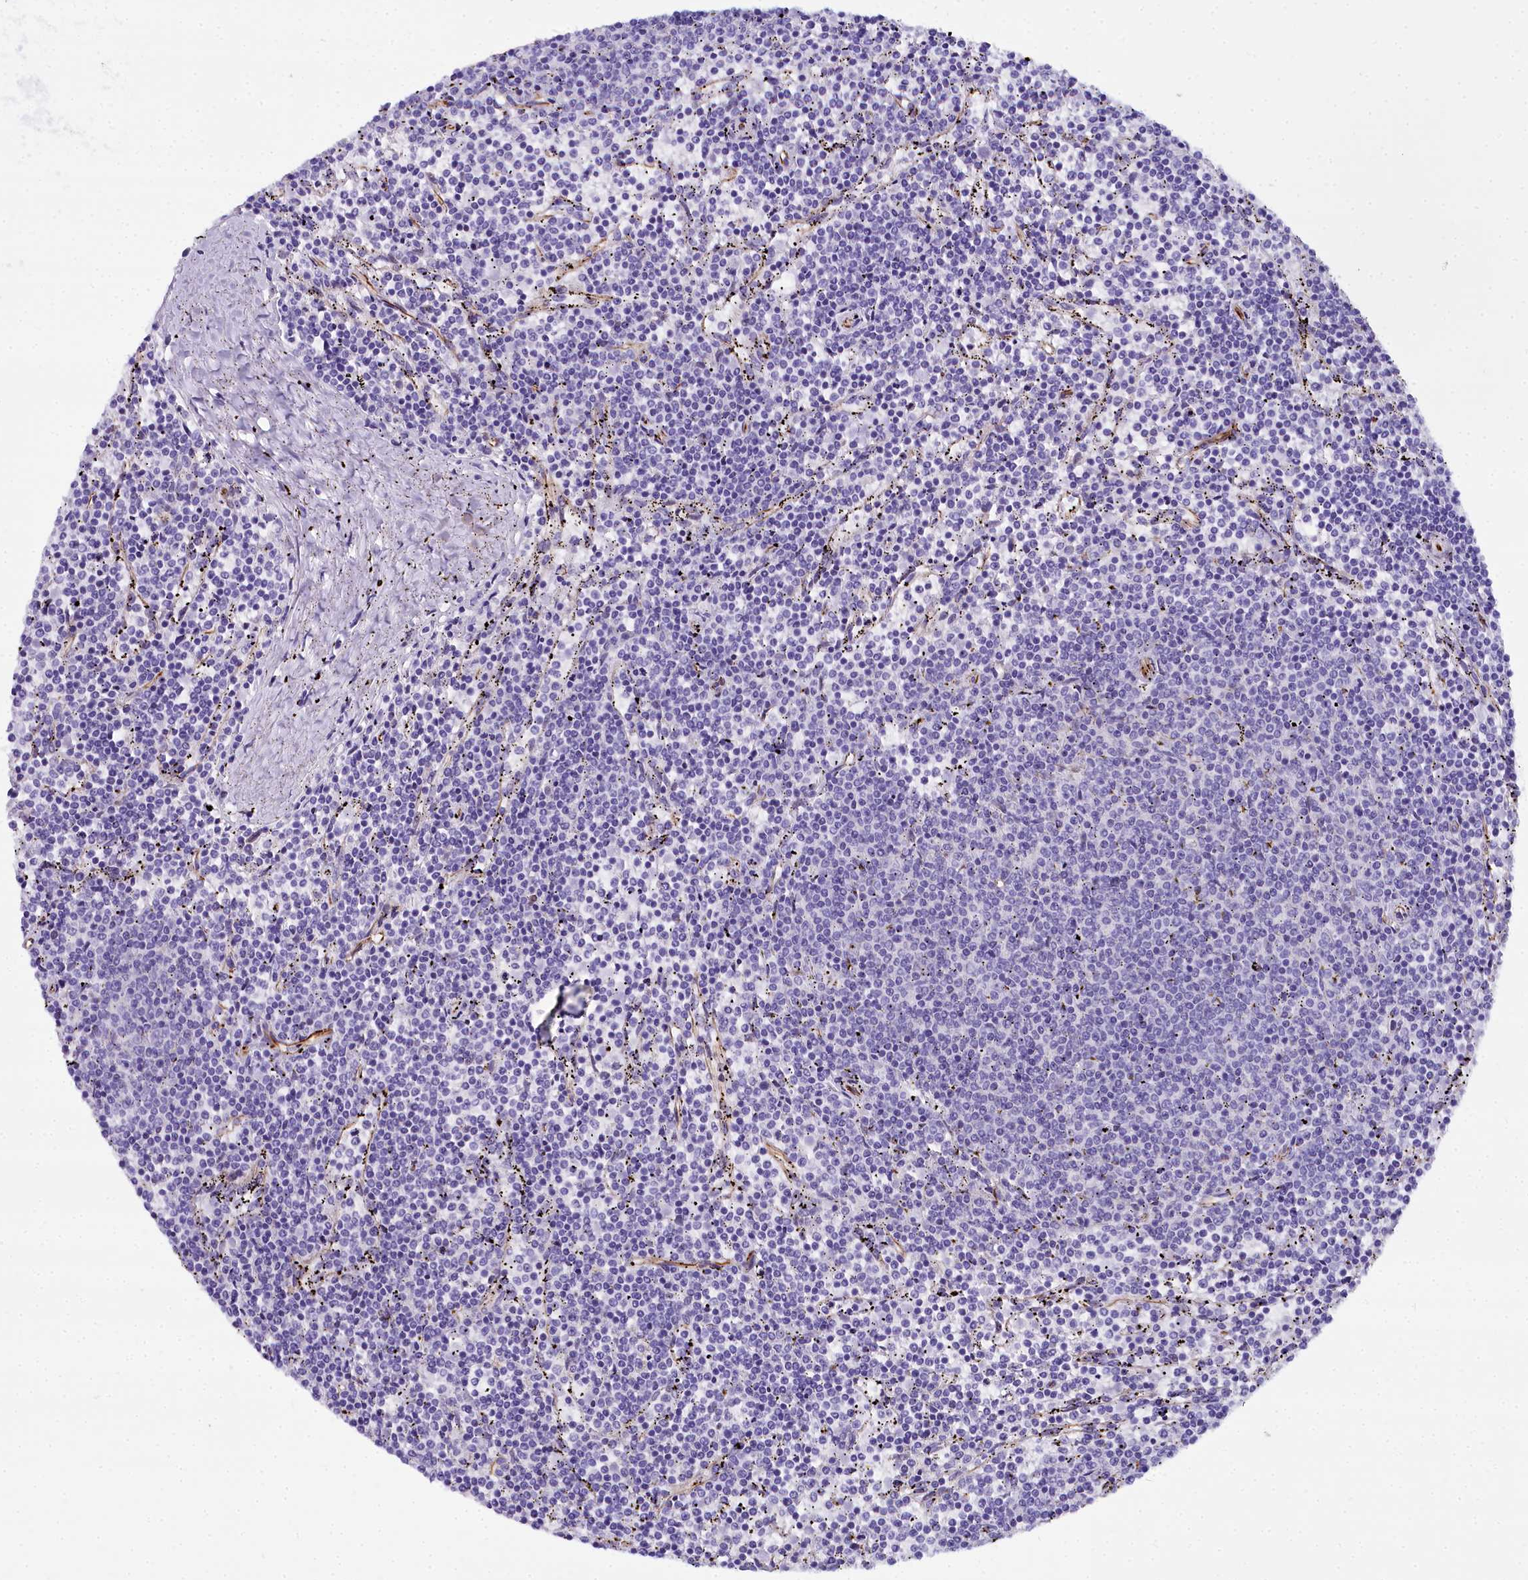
{"staining": {"intensity": "negative", "quantity": "none", "location": "none"}, "tissue": "lymphoma", "cell_type": "Tumor cells", "image_type": "cancer", "snomed": [{"axis": "morphology", "description": "Malignant lymphoma, non-Hodgkin's type, Low grade"}, {"axis": "topography", "description": "Spleen"}], "caption": "Image shows no protein expression in tumor cells of lymphoma tissue. (Brightfield microscopy of DAB IHC at high magnification).", "gene": "TIMM22", "patient": {"sex": "female", "age": 50}}